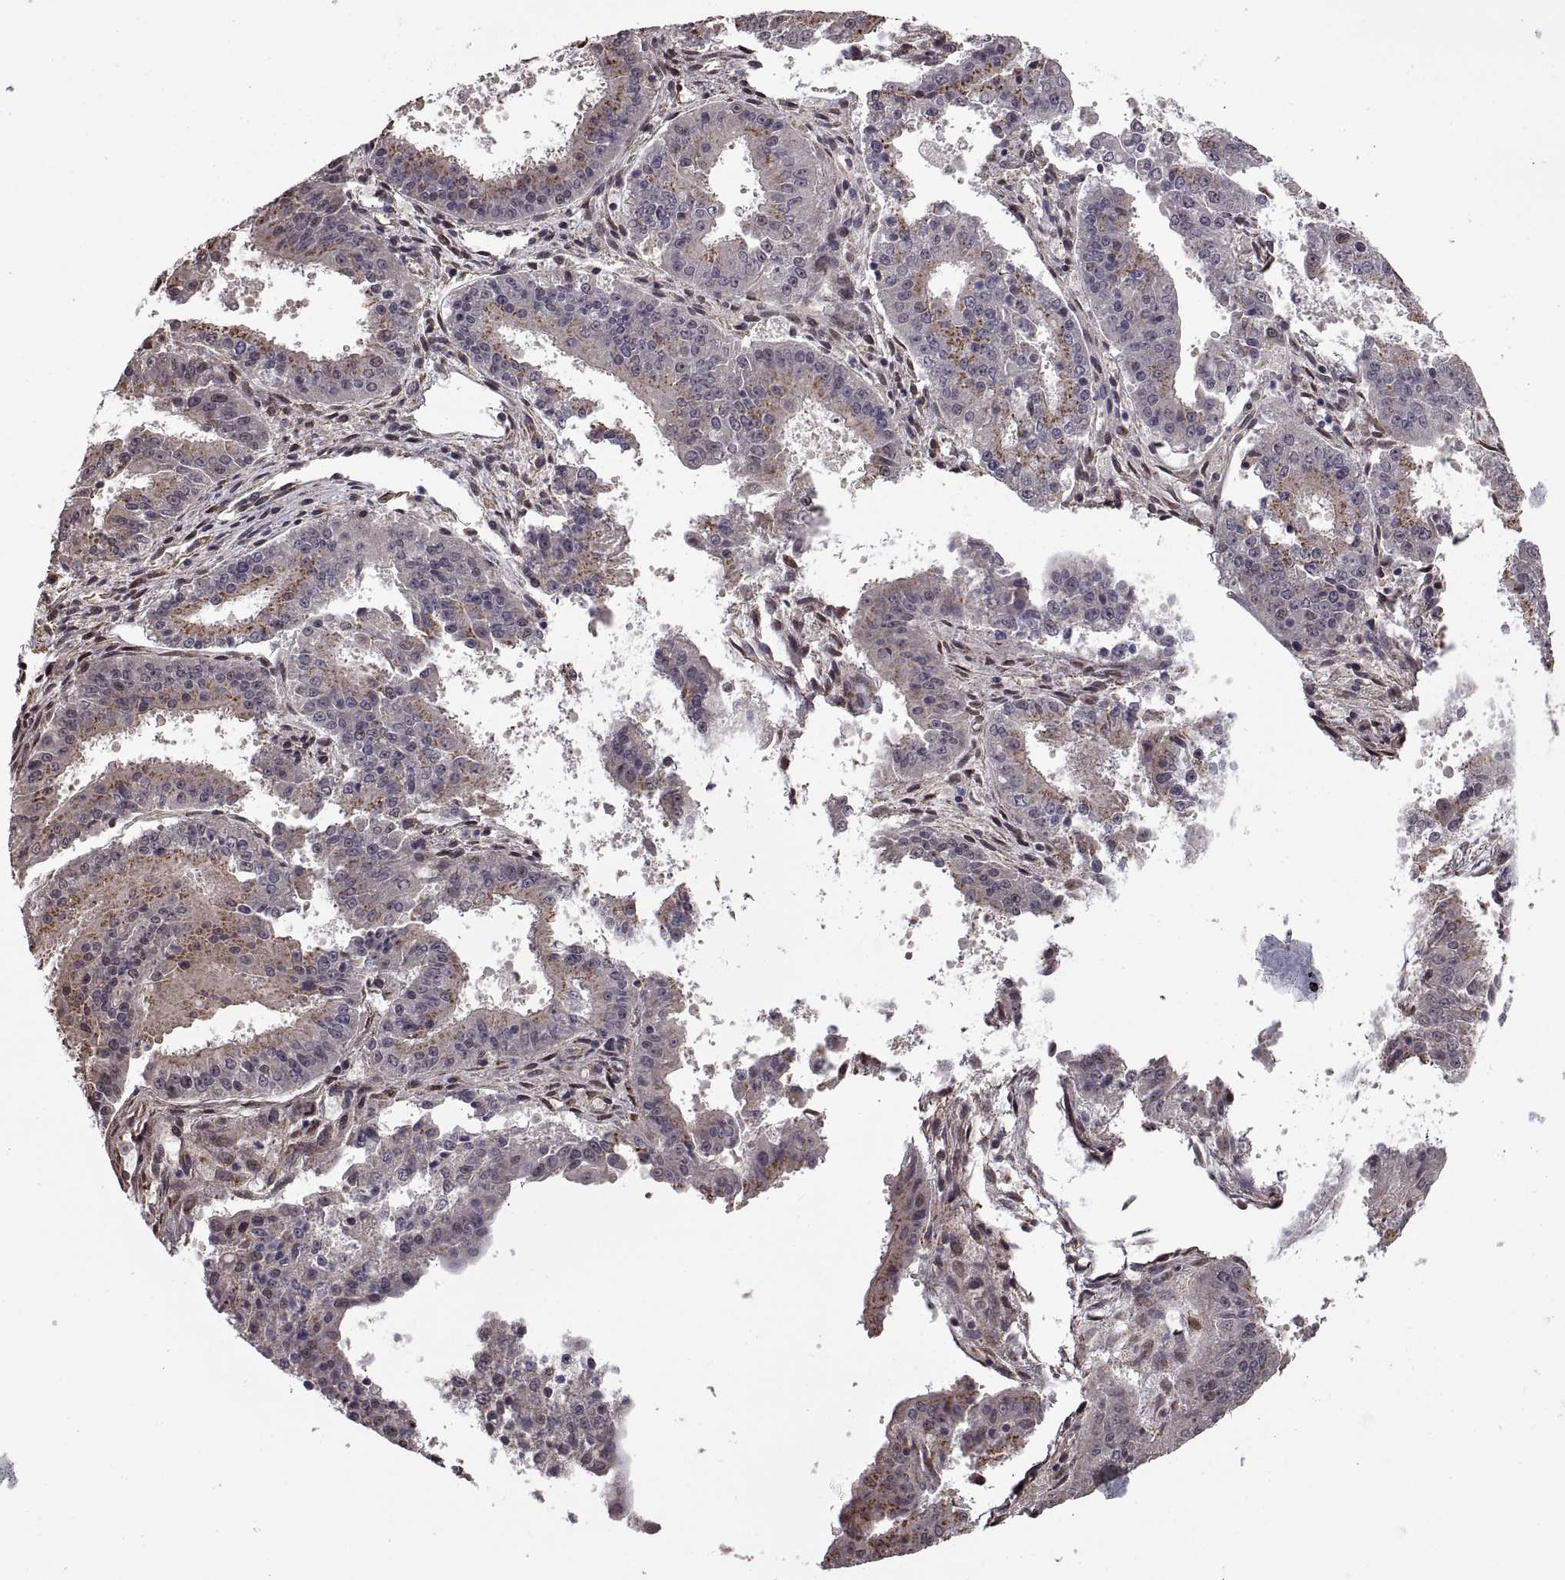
{"staining": {"intensity": "moderate", "quantity": "25%-75%", "location": "cytoplasmic/membranous"}, "tissue": "ovarian cancer", "cell_type": "Tumor cells", "image_type": "cancer", "snomed": [{"axis": "morphology", "description": "Carcinoma, endometroid"}, {"axis": "topography", "description": "Ovary"}], "caption": "Protein expression analysis of endometroid carcinoma (ovarian) reveals moderate cytoplasmic/membranous expression in about 25%-75% of tumor cells.", "gene": "ARRB1", "patient": {"sex": "female", "age": 42}}